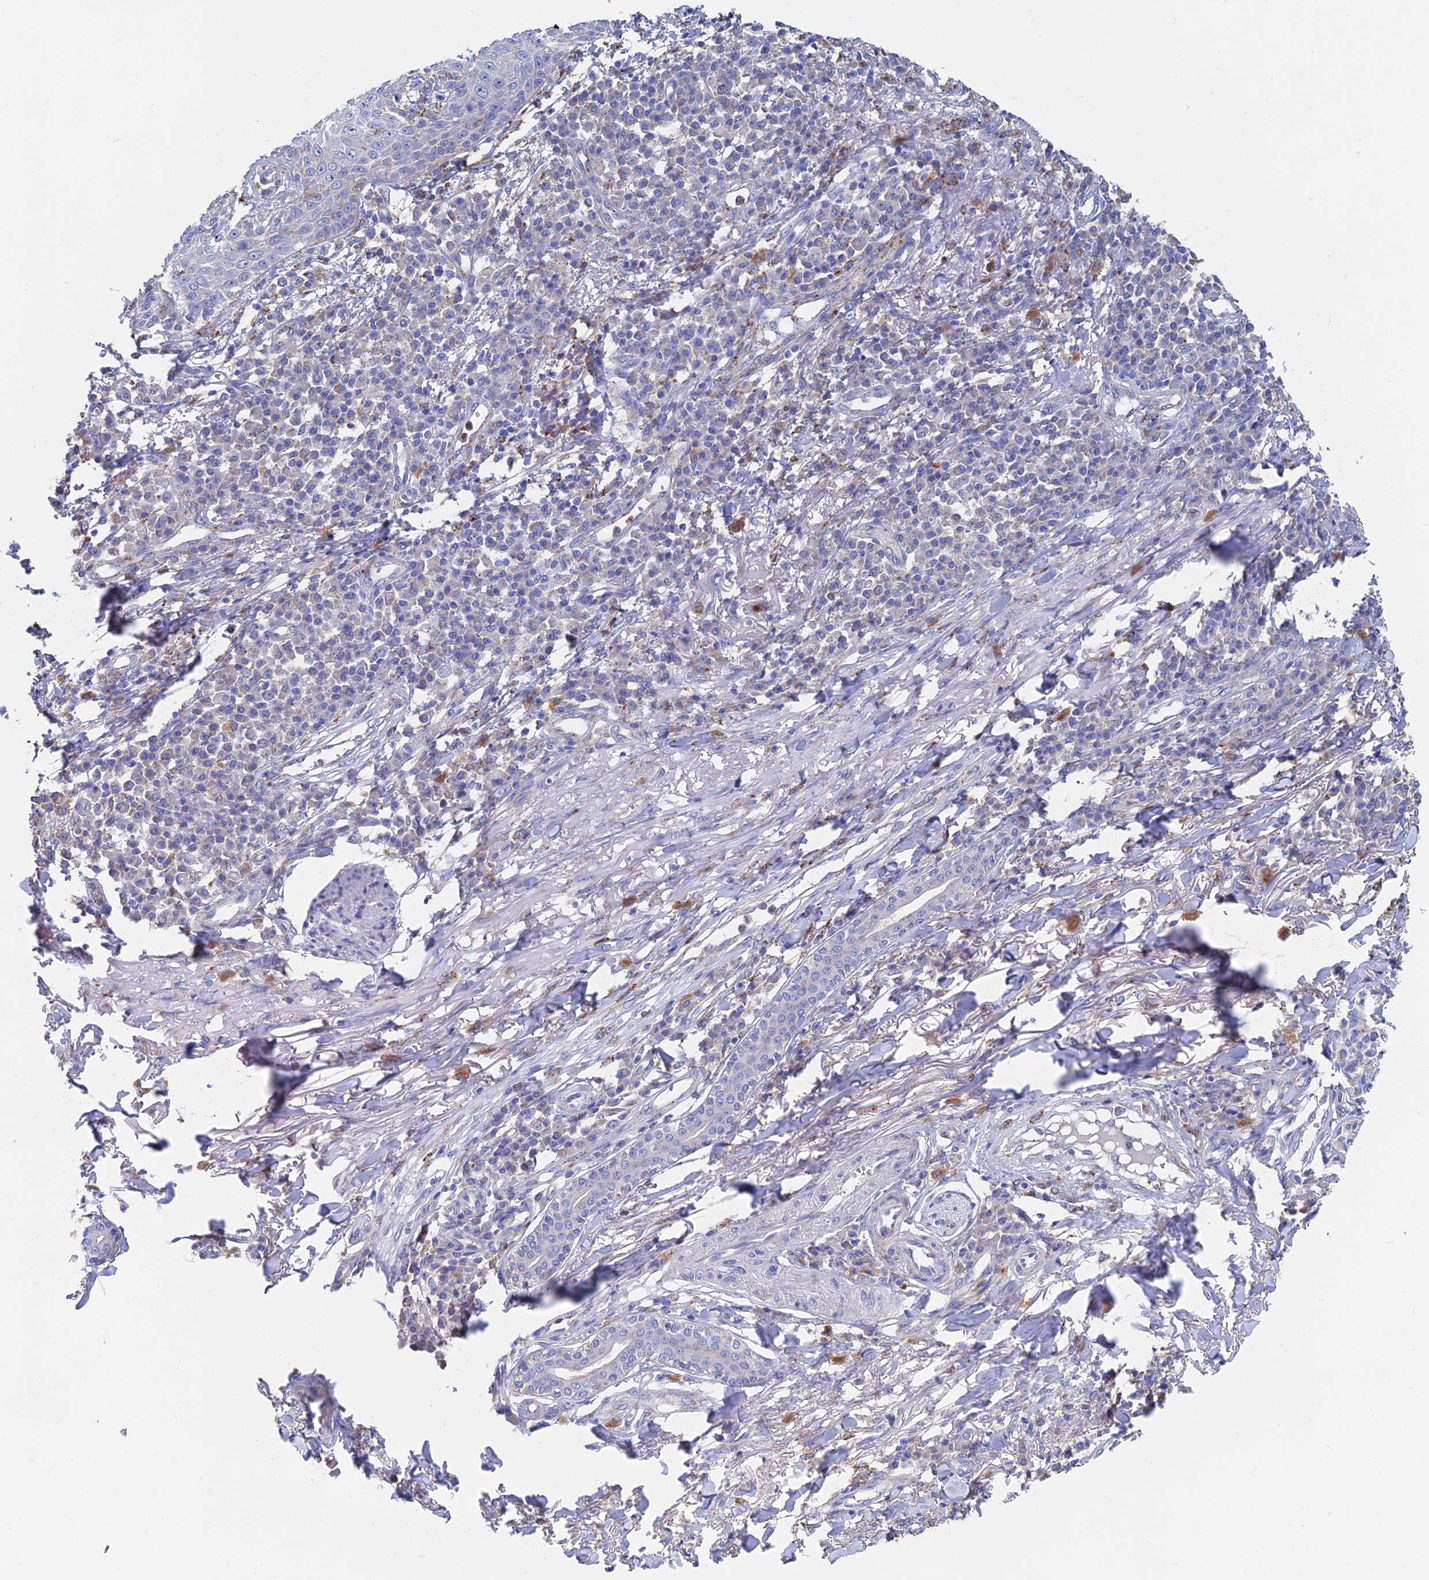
{"staining": {"intensity": "weak", "quantity": "<25%", "location": "cytoplasmic/membranous"}, "tissue": "skin cancer", "cell_type": "Tumor cells", "image_type": "cancer", "snomed": [{"axis": "morphology", "description": "Squamous cell carcinoma, NOS"}, {"axis": "topography", "description": "Skin"}], "caption": "Human skin cancer (squamous cell carcinoma) stained for a protein using immunohistochemistry shows no staining in tumor cells.", "gene": "SPNS1", "patient": {"sex": "male", "age": 71}}